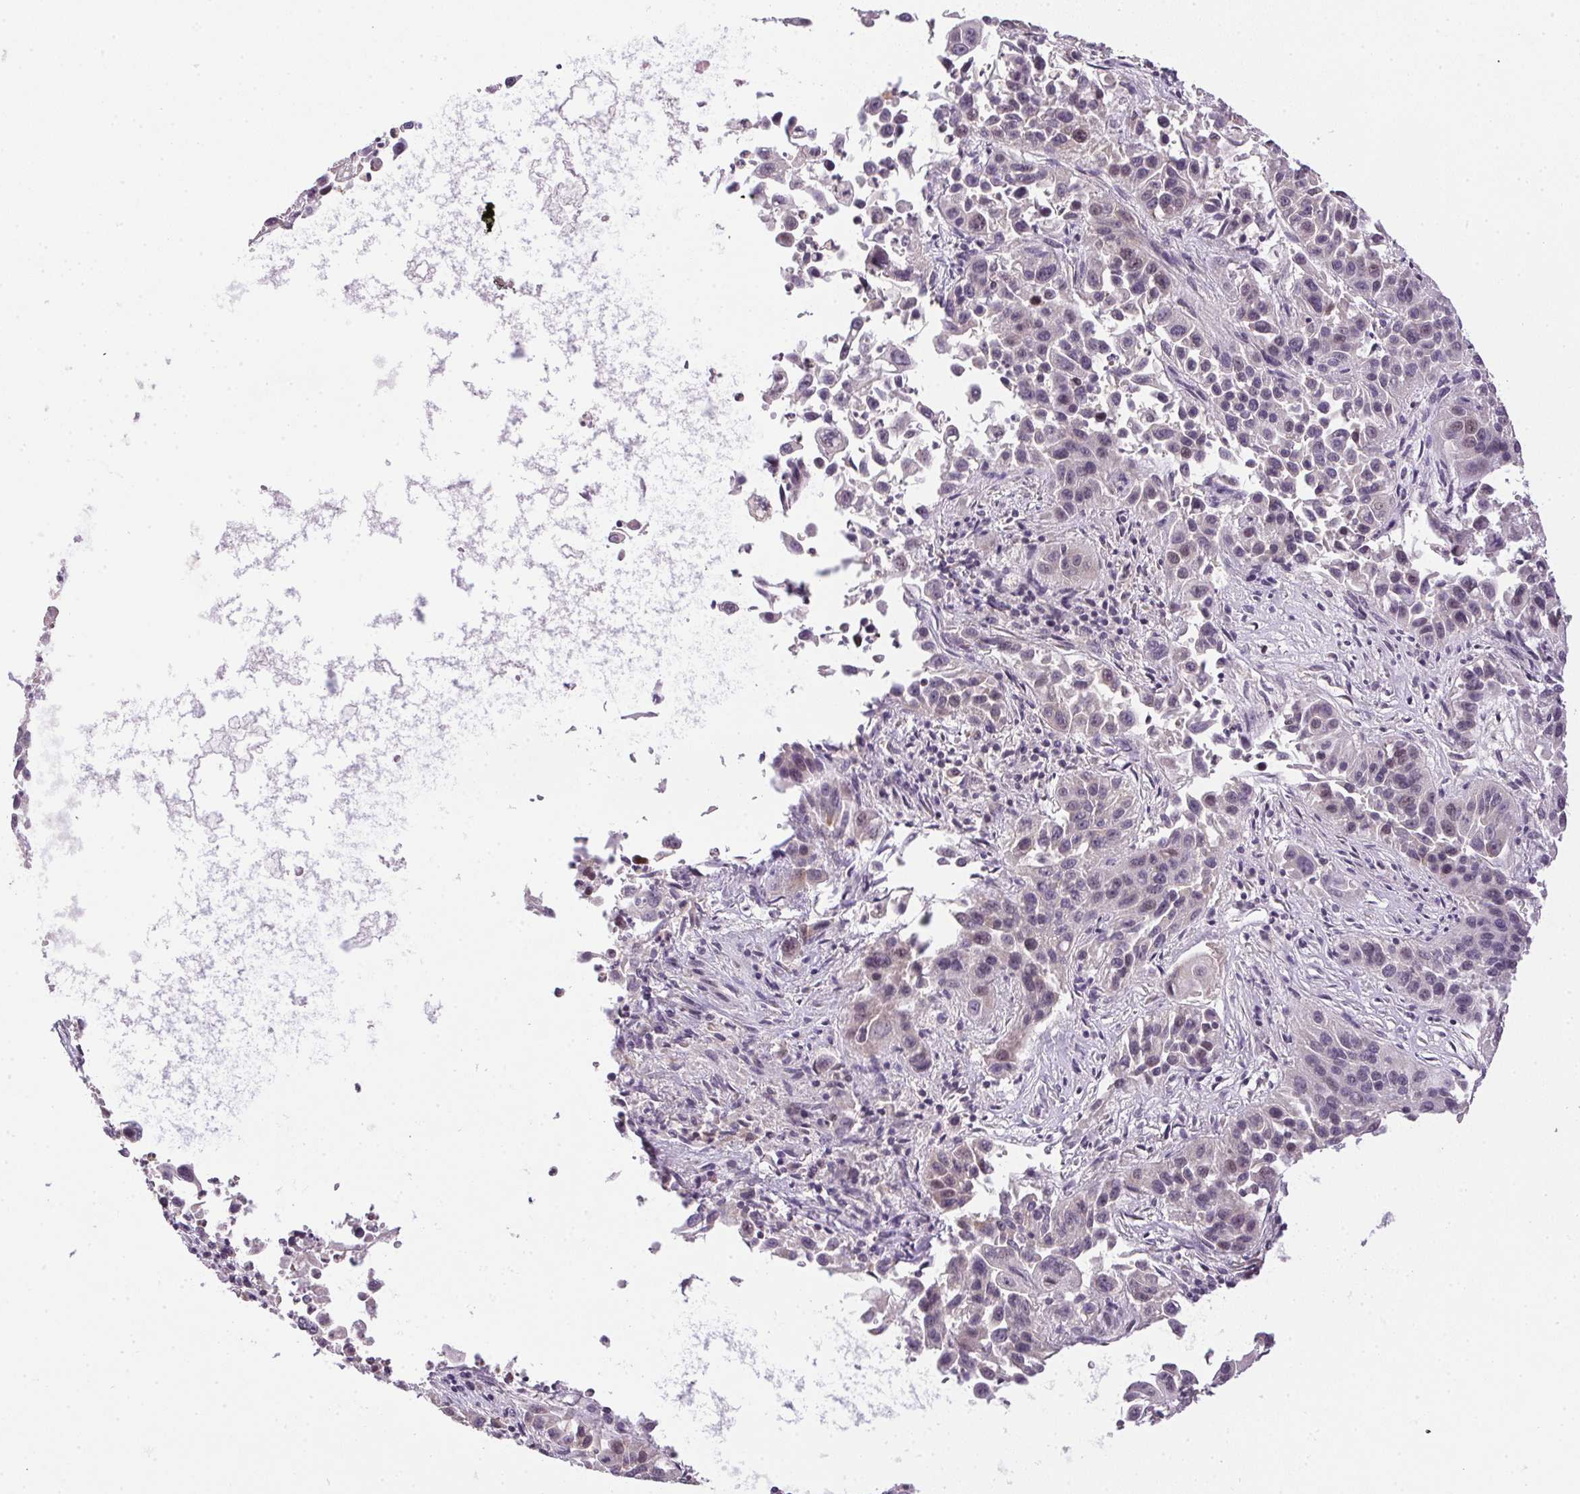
{"staining": {"intensity": "negative", "quantity": "none", "location": "none"}, "tissue": "lung cancer", "cell_type": "Tumor cells", "image_type": "cancer", "snomed": [{"axis": "morphology", "description": "Squamous cell carcinoma, NOS"}, {"axis": "topography", "description": "Lung"}], "caption": "Squamous cell carcinoma (lung) stained for a protein using immunohistochemistry shows no positivity tumor cells.", "gene": "SPACA9", "patient": {"sex": "female", "age": 61}}